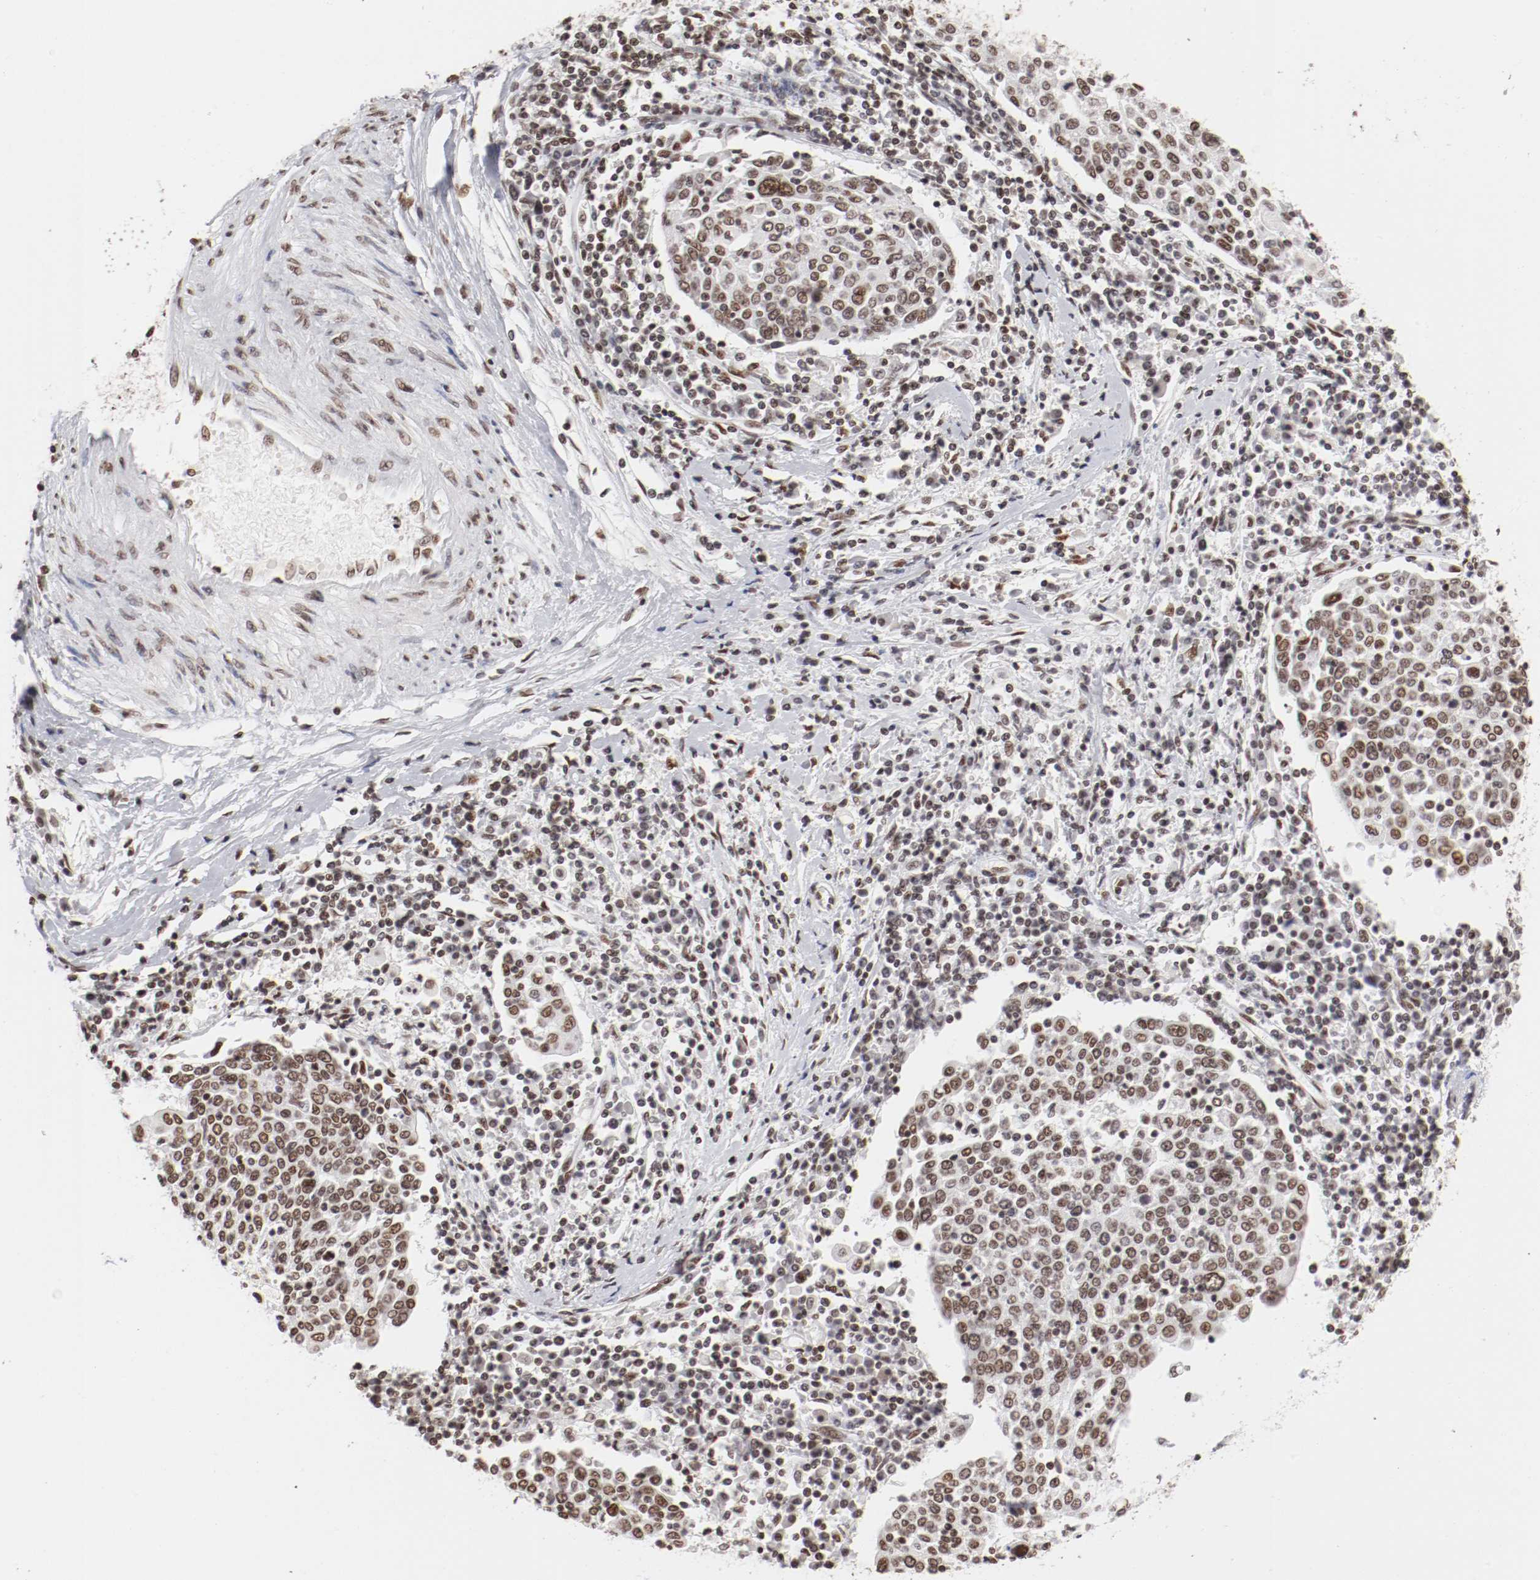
{"staining": {"intensity": "moderate", "quantity": ">75%", "location": "nuclear"}, "tissue": "cervical cancer", "cell_type": "Tumor cells", "image_type": "cancer", "snomed": [{"axis": "morphology", "description": "Squamous cell carcinoma, NOS"}, {"axis": "topography", "description": "Cervix"}], "caption": "DAB (3,3'-diaminobenzidine) immunohistochemical staining of squamous cell carcinoma (cervical) exhibits moderate nuclear protein positivity in approximately >75% of tumor cells. Nuclei are stained in blue.", "gene": "TP53BP1", "patient": {"sex": "female", "age": 40}}